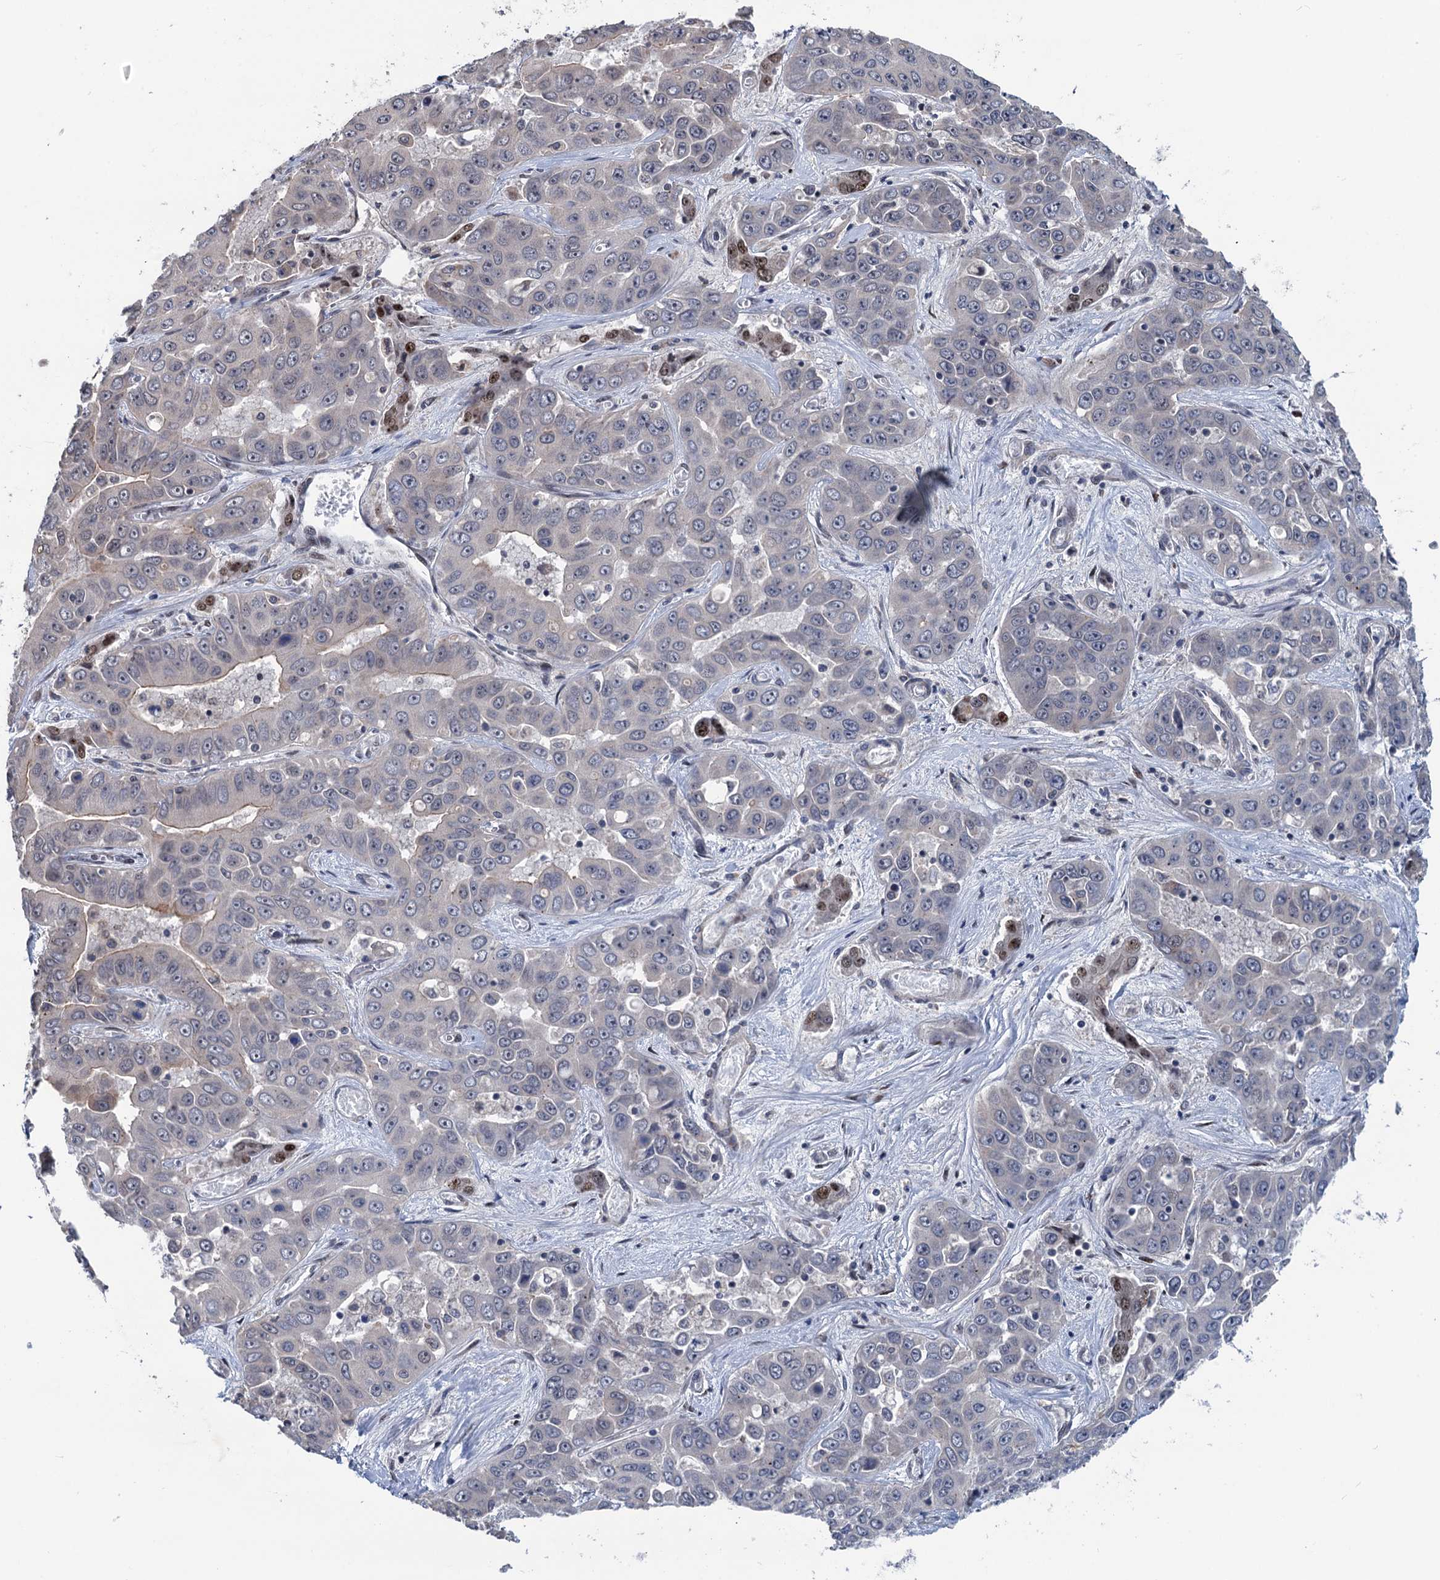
{"staining": {"intensity": "negative", "quantity": "none", "location": "none"}, "tissue": "liver cancer", "cell_type": "Tumor cells", "image_type": "cancer", "snomed": [{"axis": "morphology", "description": "Cholangiocarcinoma"}, {"axis": "topography", "description": "Liver"}], "caption": "Tumor cells are negative for brown protein staining in liver cancer (cholangiocarcinoma).", "gene": "RASSF4", "patient": {"sex": "female", "age": 52}}